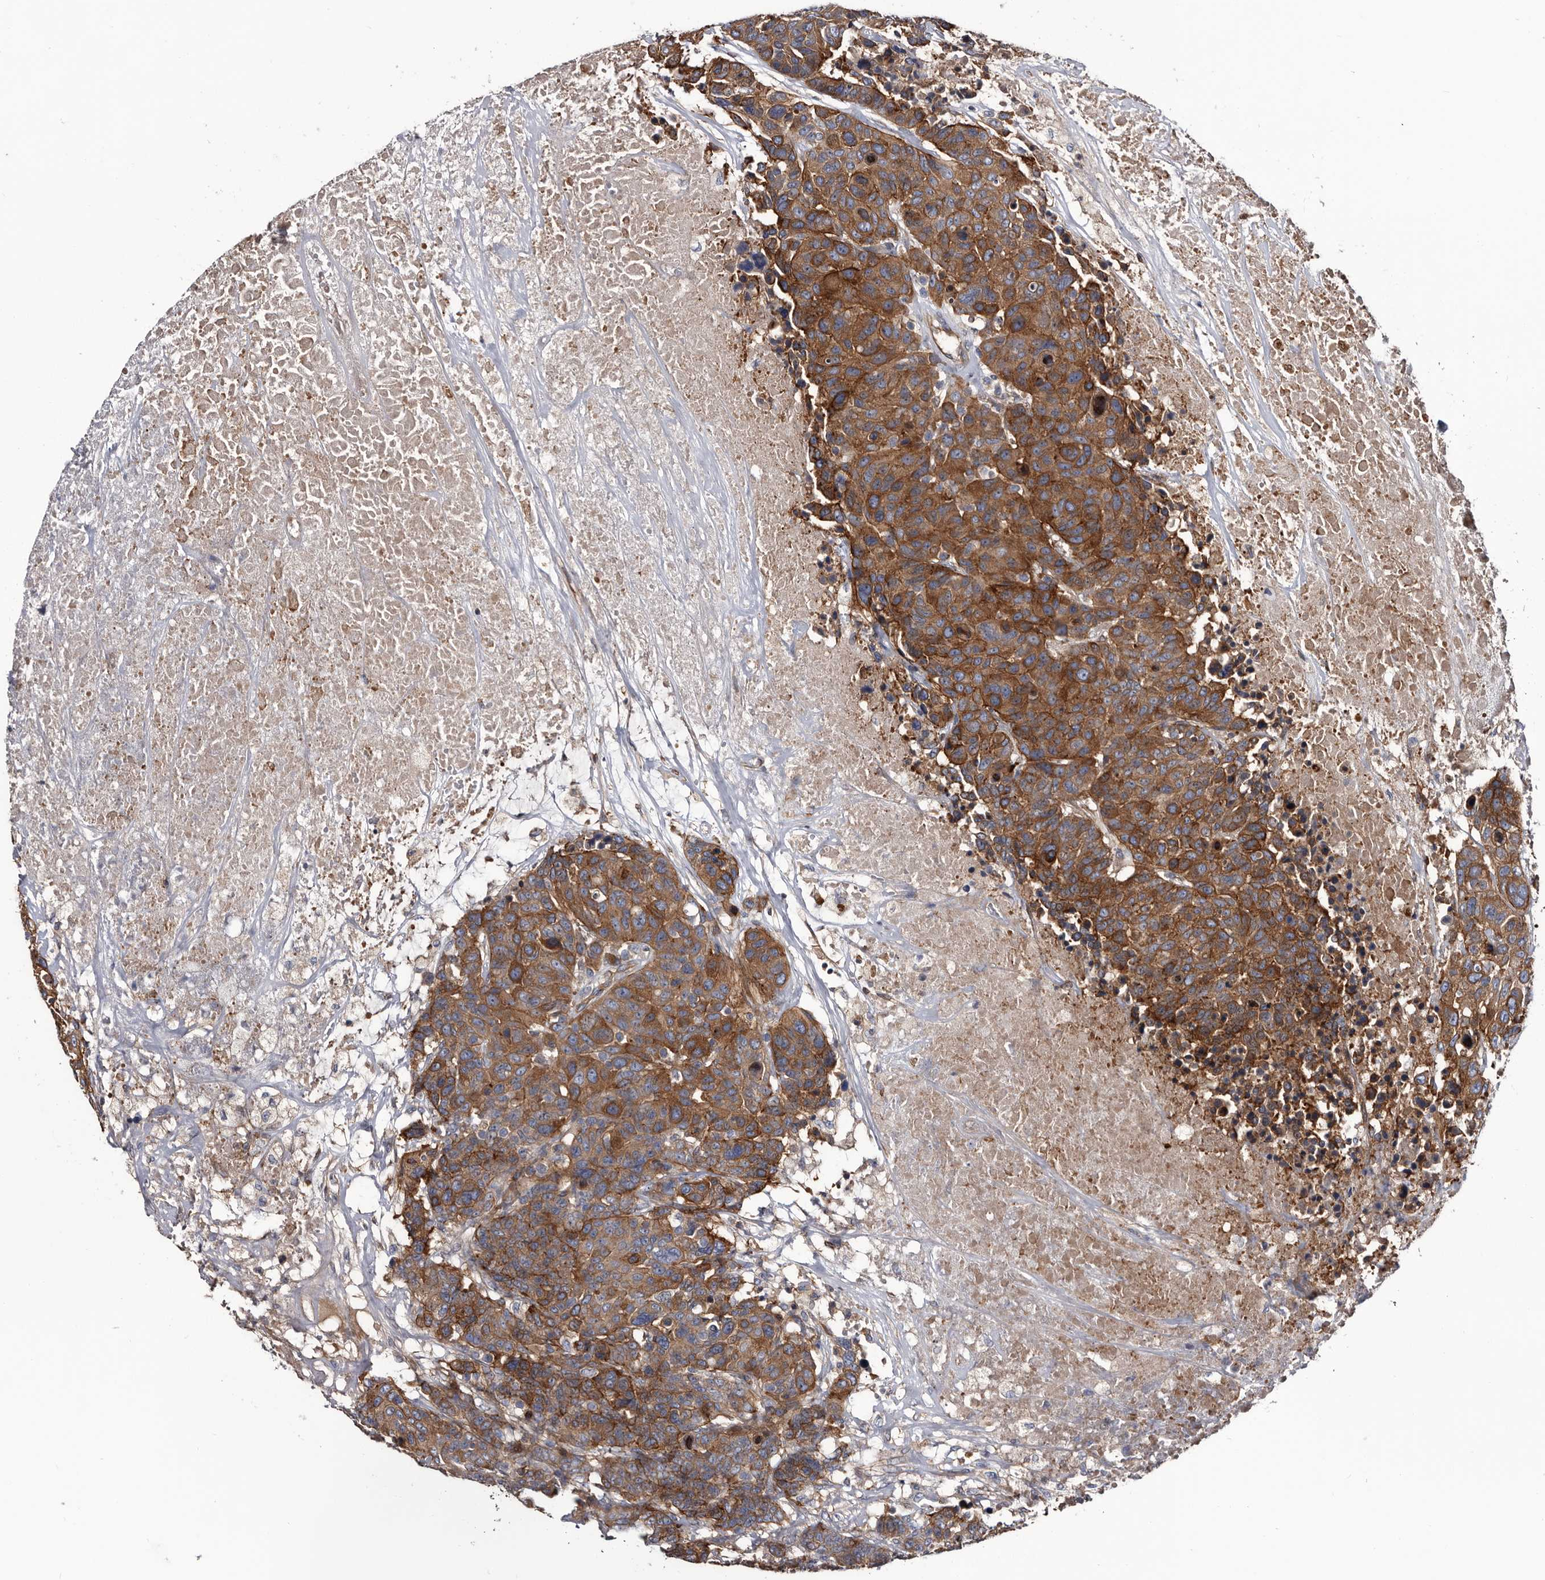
{"staining": {"intensity": "strong", "quantity": ">75%", "location": "cytoplasmic/membranous"}, "tissue": "breast cancer", "cell_type": "Tumor cells", "image_type": "cancer", "snomed": [{"axis": "morphology", "description": "Duct carcinoma"}, {"axis": "topography", "description": "Breast"}], "caption": "Immunohistochemical staining of breast cancer displays strong cytoplasmic/membranous protein positivity in approximately >75% of tumor cells.", "gene": "TSPAN17", "patient": {"sex": "female", "age": 37}}